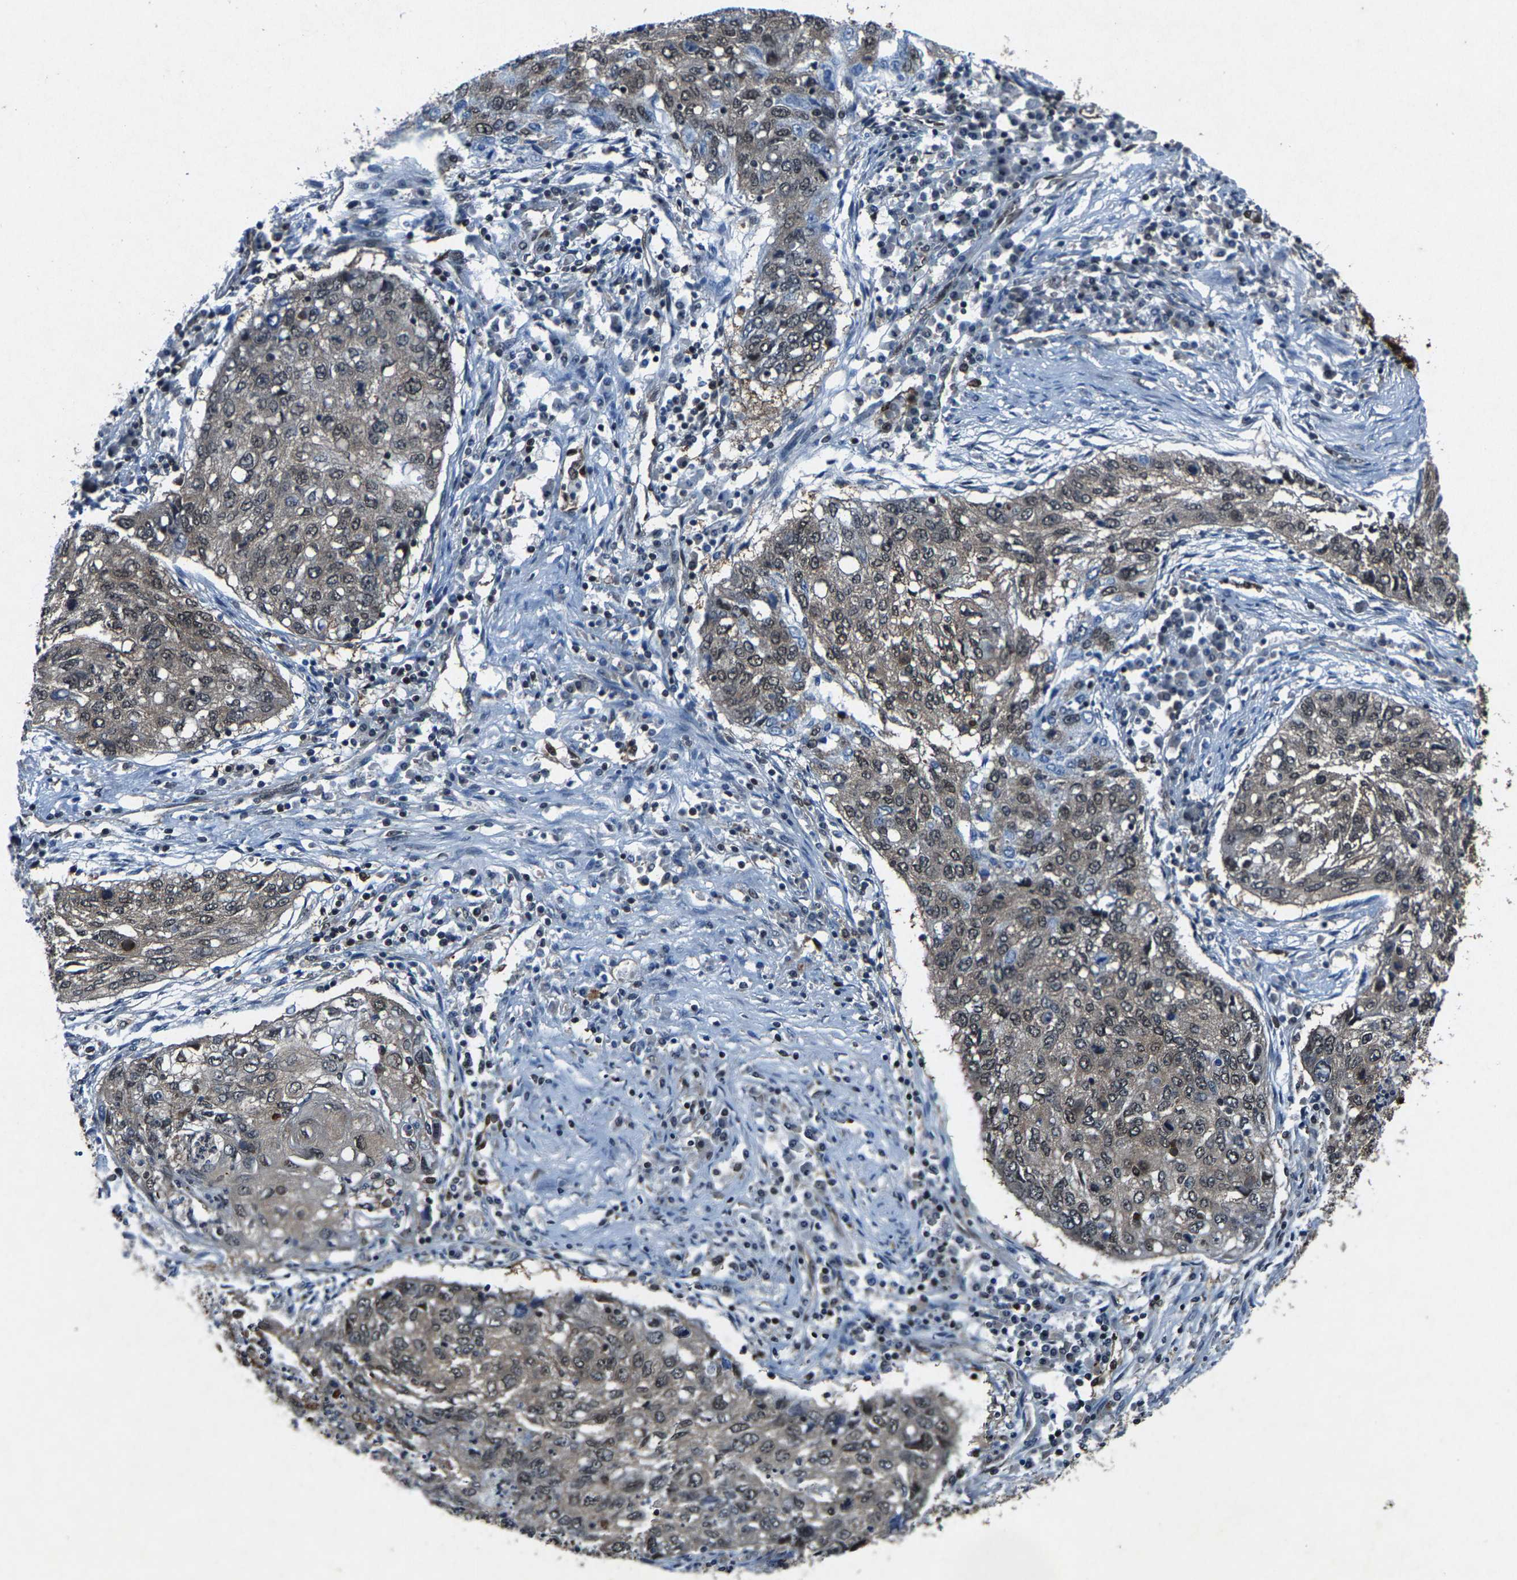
{"staining": {"intensity": "moderate", "quantity": ">75%", "location": "cytoplasmic/membranous,nuclear"}, "tissue": "lung cancer", "cell_type": "Tumor cells", "image_type": "cancer", "snomed": [{"axis": "morphology", "description": "Squamous cell carcinoma, NOS"}, {"axis": "topography", "description": "Lung"}], "caption": "Squamous cell carcinoma (lung) stained for a protein (brown) demonstrates moderate cytoplasmic/membranous and nuclear positive expression in about >75% of tumor cells.", "gene": "ATXN3", "patient": {"sex": "female", "age": 63}}